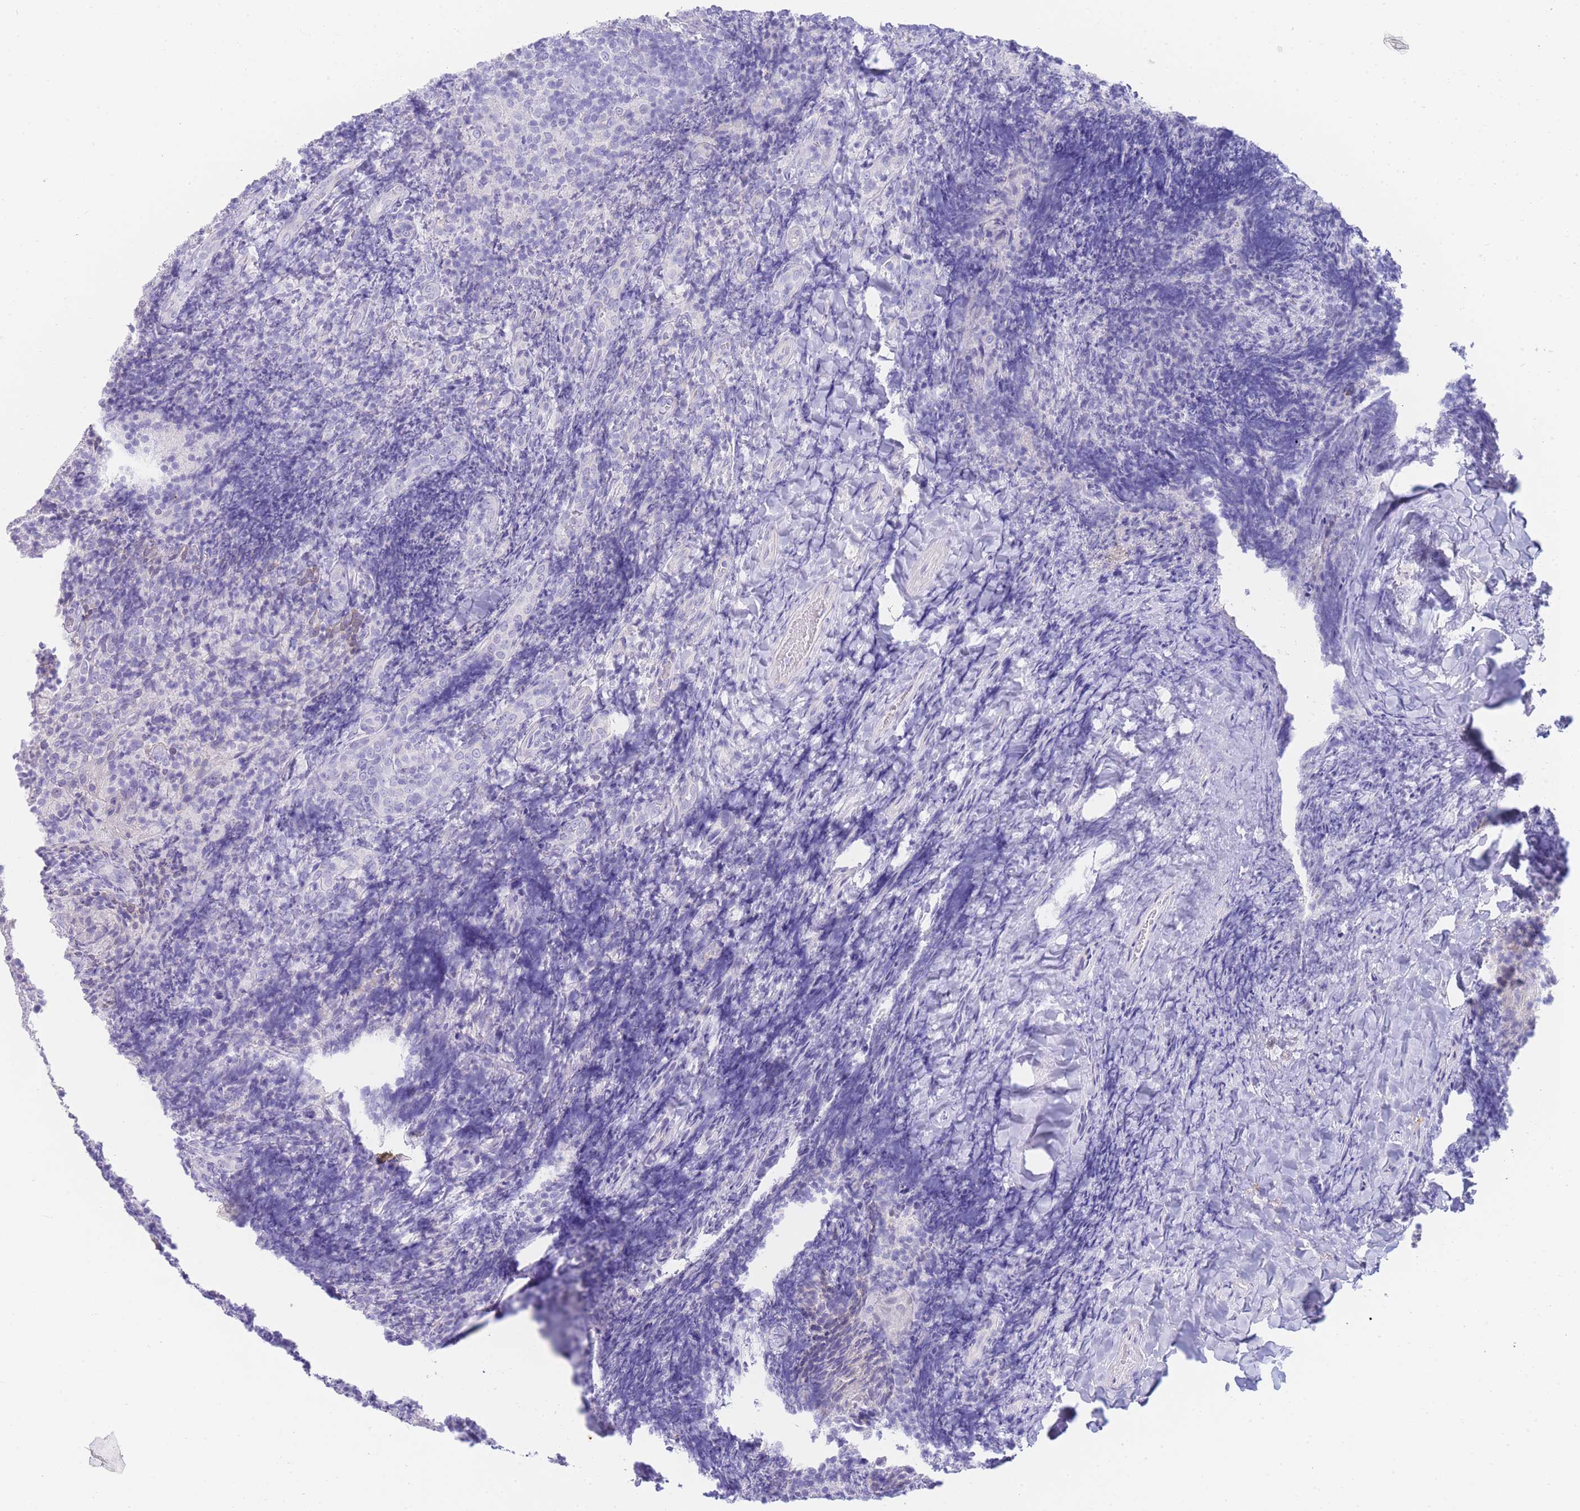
{"staining": {"intensity": "negative", "quantity": "none", "location": "none"}, "tissue": "tonsil", "cell_type": "Germinal center cells", "image_type": "normal", "snomed": [{"axis": "morphology", "description": "Normal tissue, NOS"}, {"axis": "topography", "description": "Tonsil"}], "caption": "Immunohistochemistry micrograph of unremarkable tonsil: human tonsil stained with DAB (3,3'-diaminobenzidine) shows no significant protein staining in germinal center cells.", "gene": "LRRC37A2", "patient": {"sex": "female", "age": 10}}